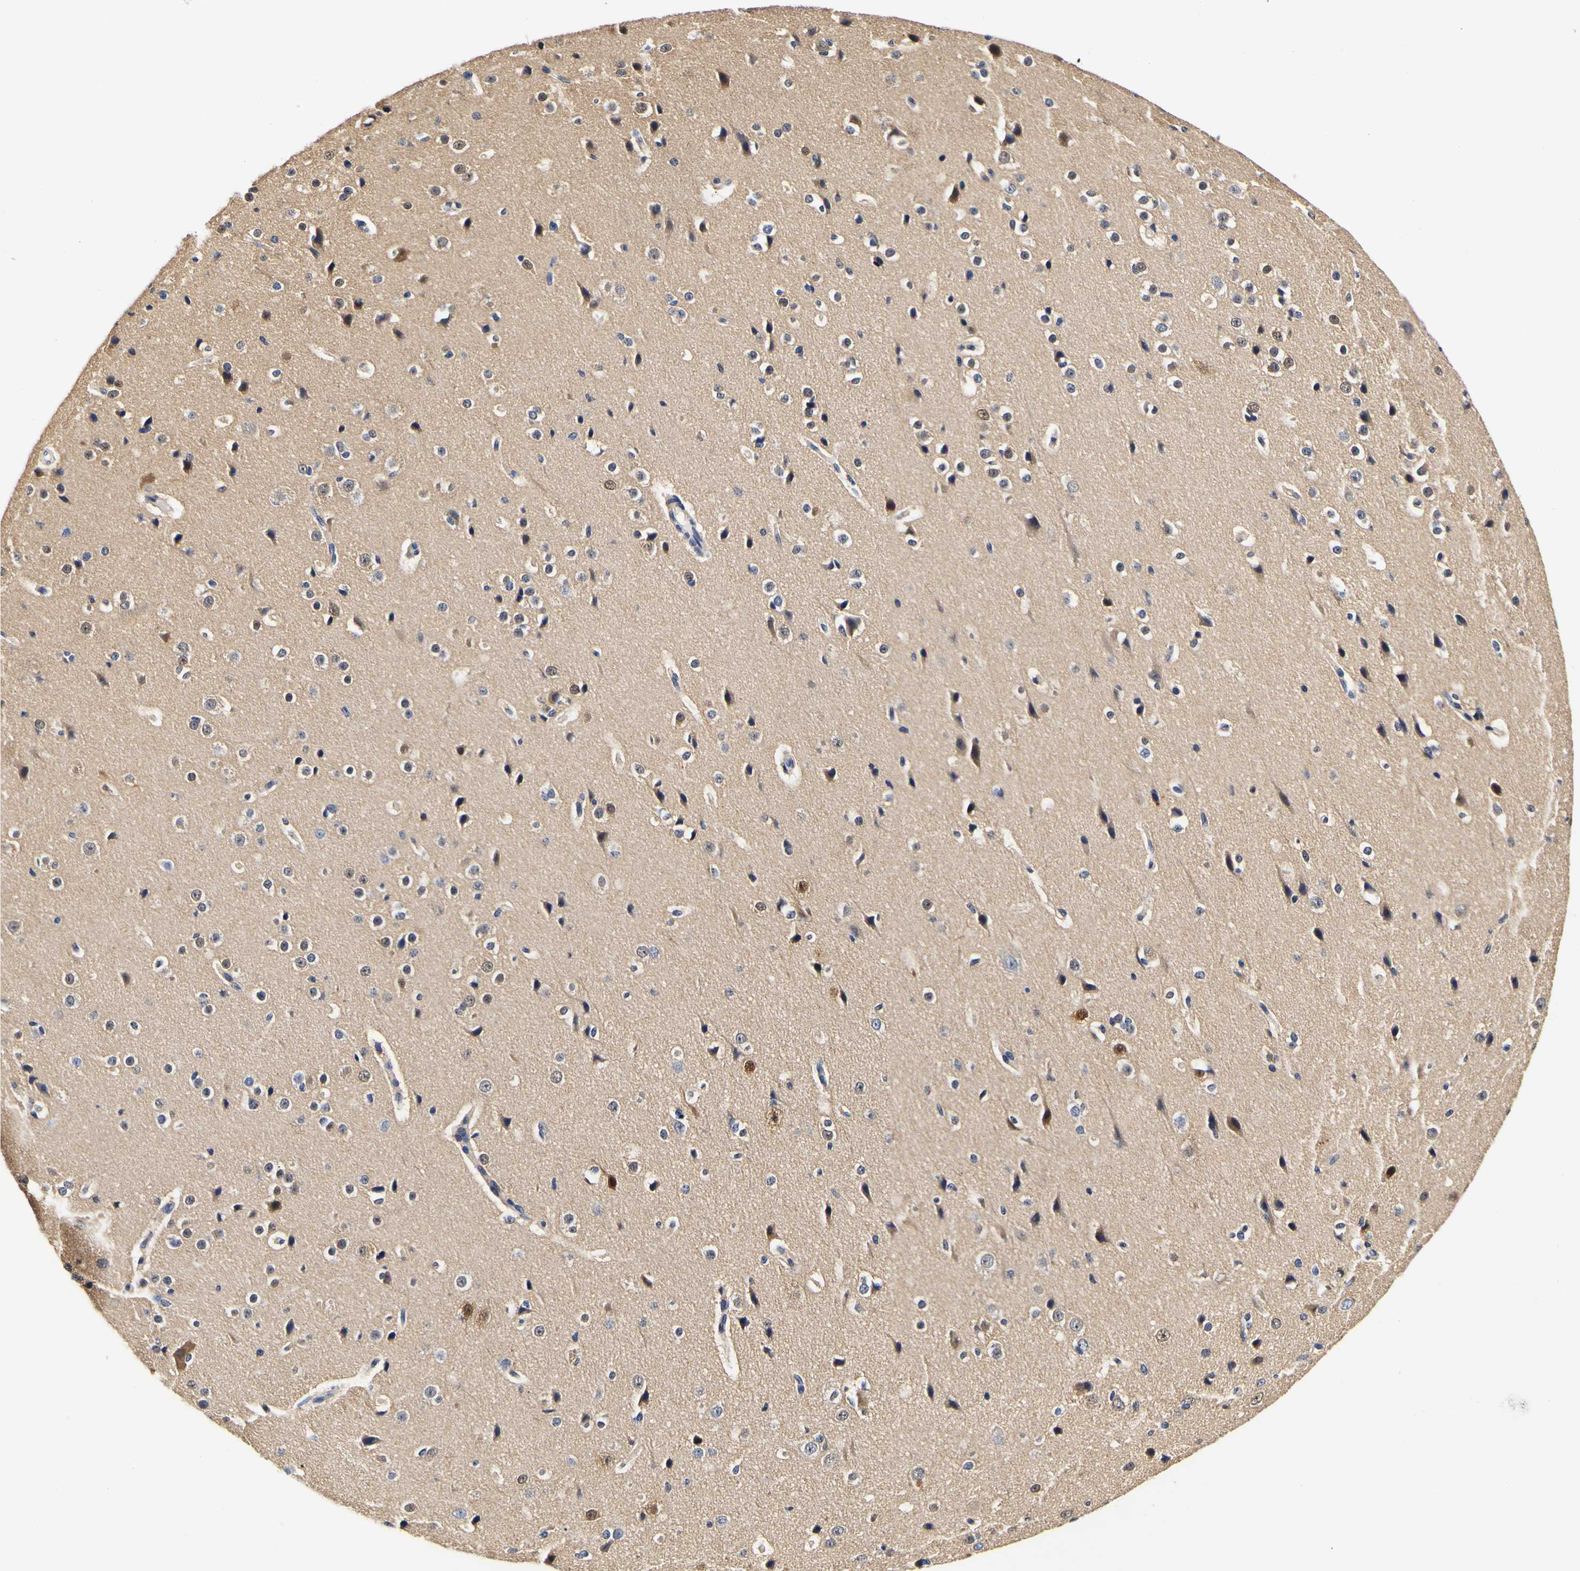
{"staining": {"intensity": "negative", "quantity": "none", "location": "none"}, "tissue": "cerebral cortex", "cell_type": "Endothelial cells", "image_type": "normal", "snomed": [{"axis": "morphology", "description": "Normal tissue, NOS"}, {"axis": "morphology", "description": "Developmental malformation"}, {"axis": "topography", "description": "Cerebral cortex"}], "caption": "This is a photomicrograph of IHC staining of unremarkable cerebral cortex, which shows no expression in endothelial cells. Brightfield microscopy of IHC stained with DAB (3,3'-diaminobenzidine) (brown) and hematoxylin (blue), captured at high magnification.", "gene": "CAMK4", "patient": {"sex": "female", "age": 30}}